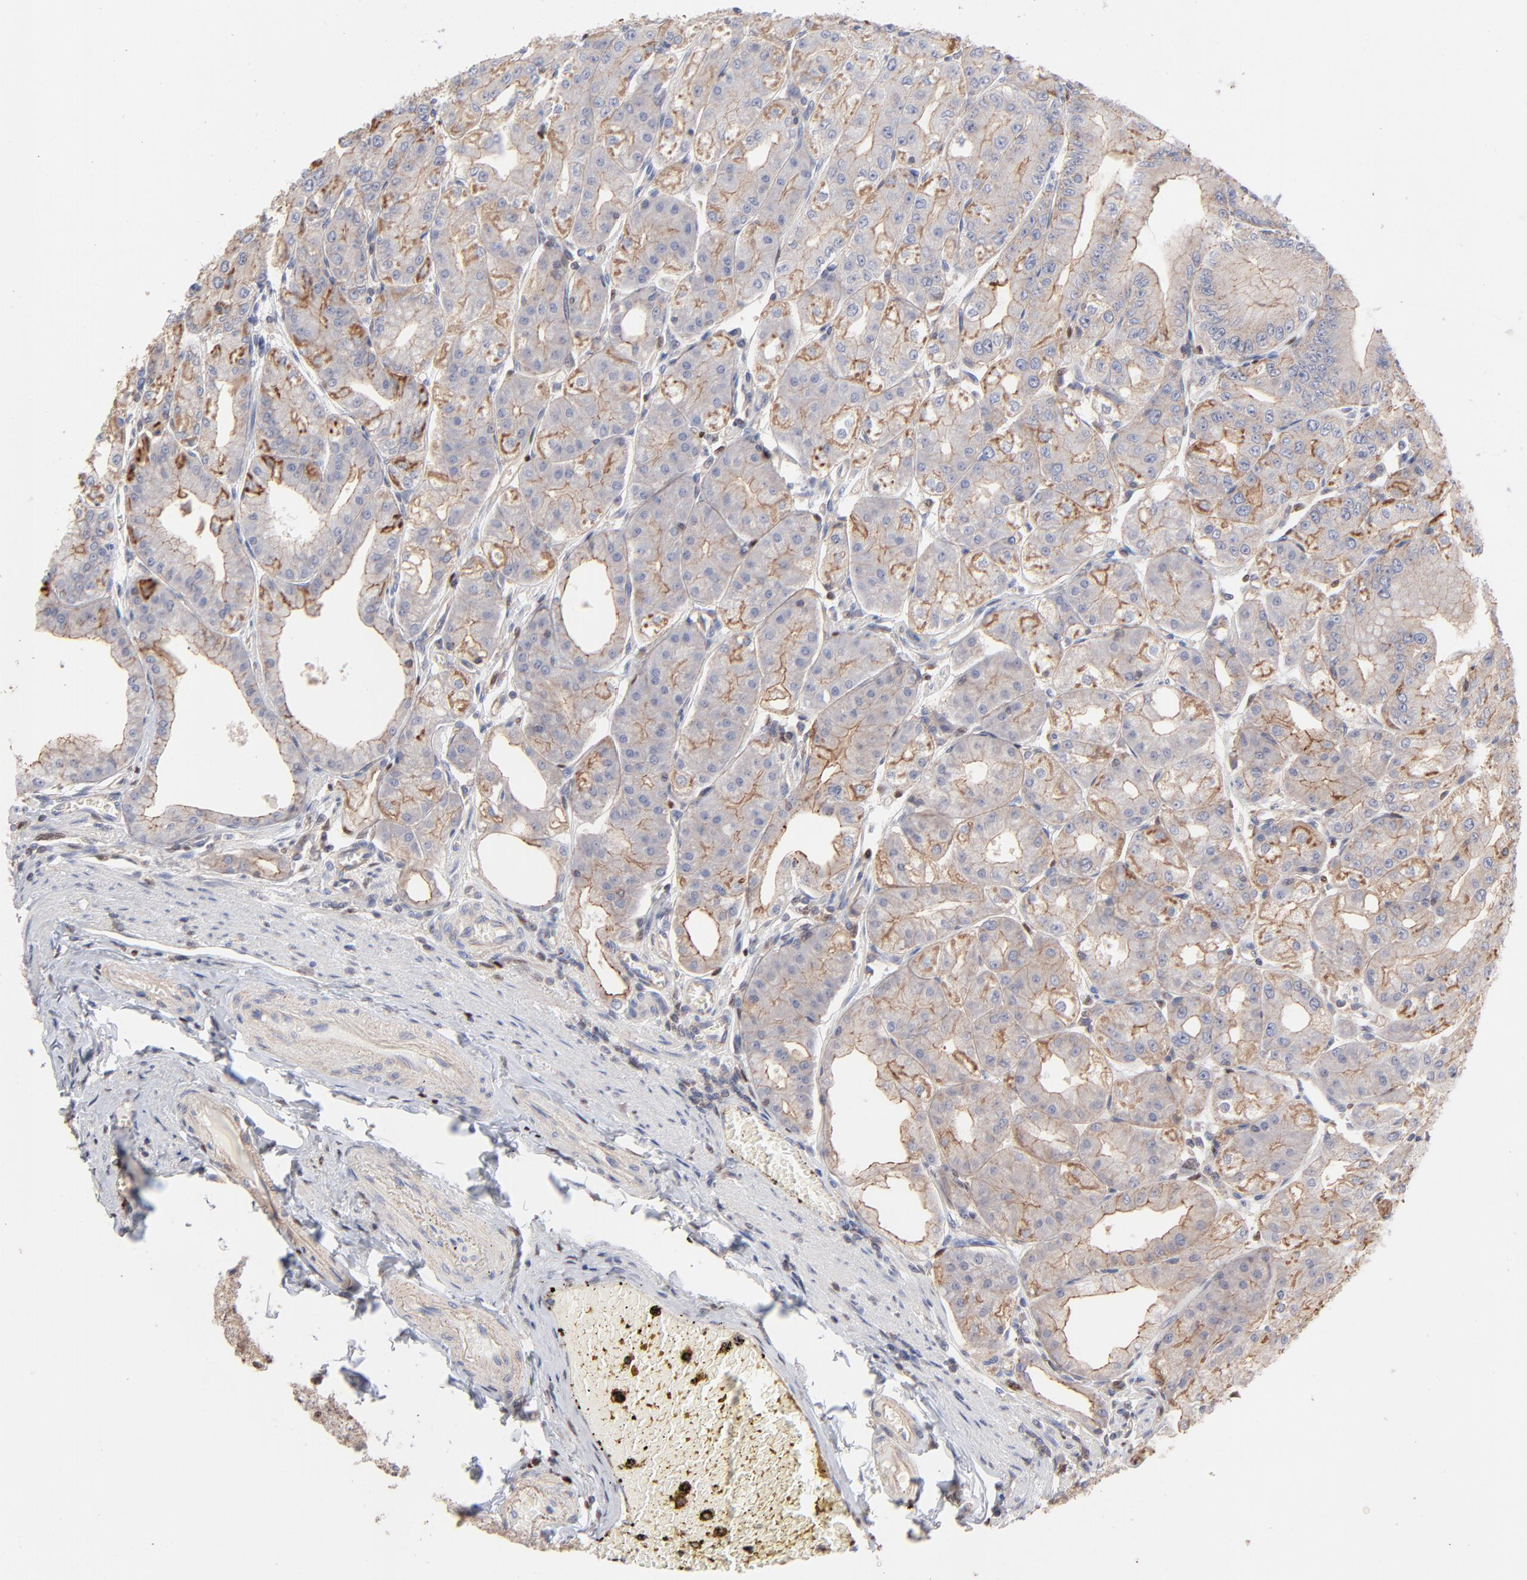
{"staining": {"intensity": "moderate", "quantity": "25%-75%", "location": "cytoplasmic/membranous"}, "tissue": "stomach", "cell_type": "Glandular cells", "image_type": "normal", "snomed": [{"axis": "morphology", "description": "Normal tissue, NOS"}, {"axis": "topography", "description": "Stomach, lower"}], "caption": "This photomicrograph displays benign stomach stained with immunohistochemistry (IHC) to label a protein in brown. The cytoplasmic/membranous of glandular cells show moderate positivity for the protein. Nuclei are counter-stained blue.", "gene": "ARHGEF6", "patient": {"sex": "male", "age": 71}}